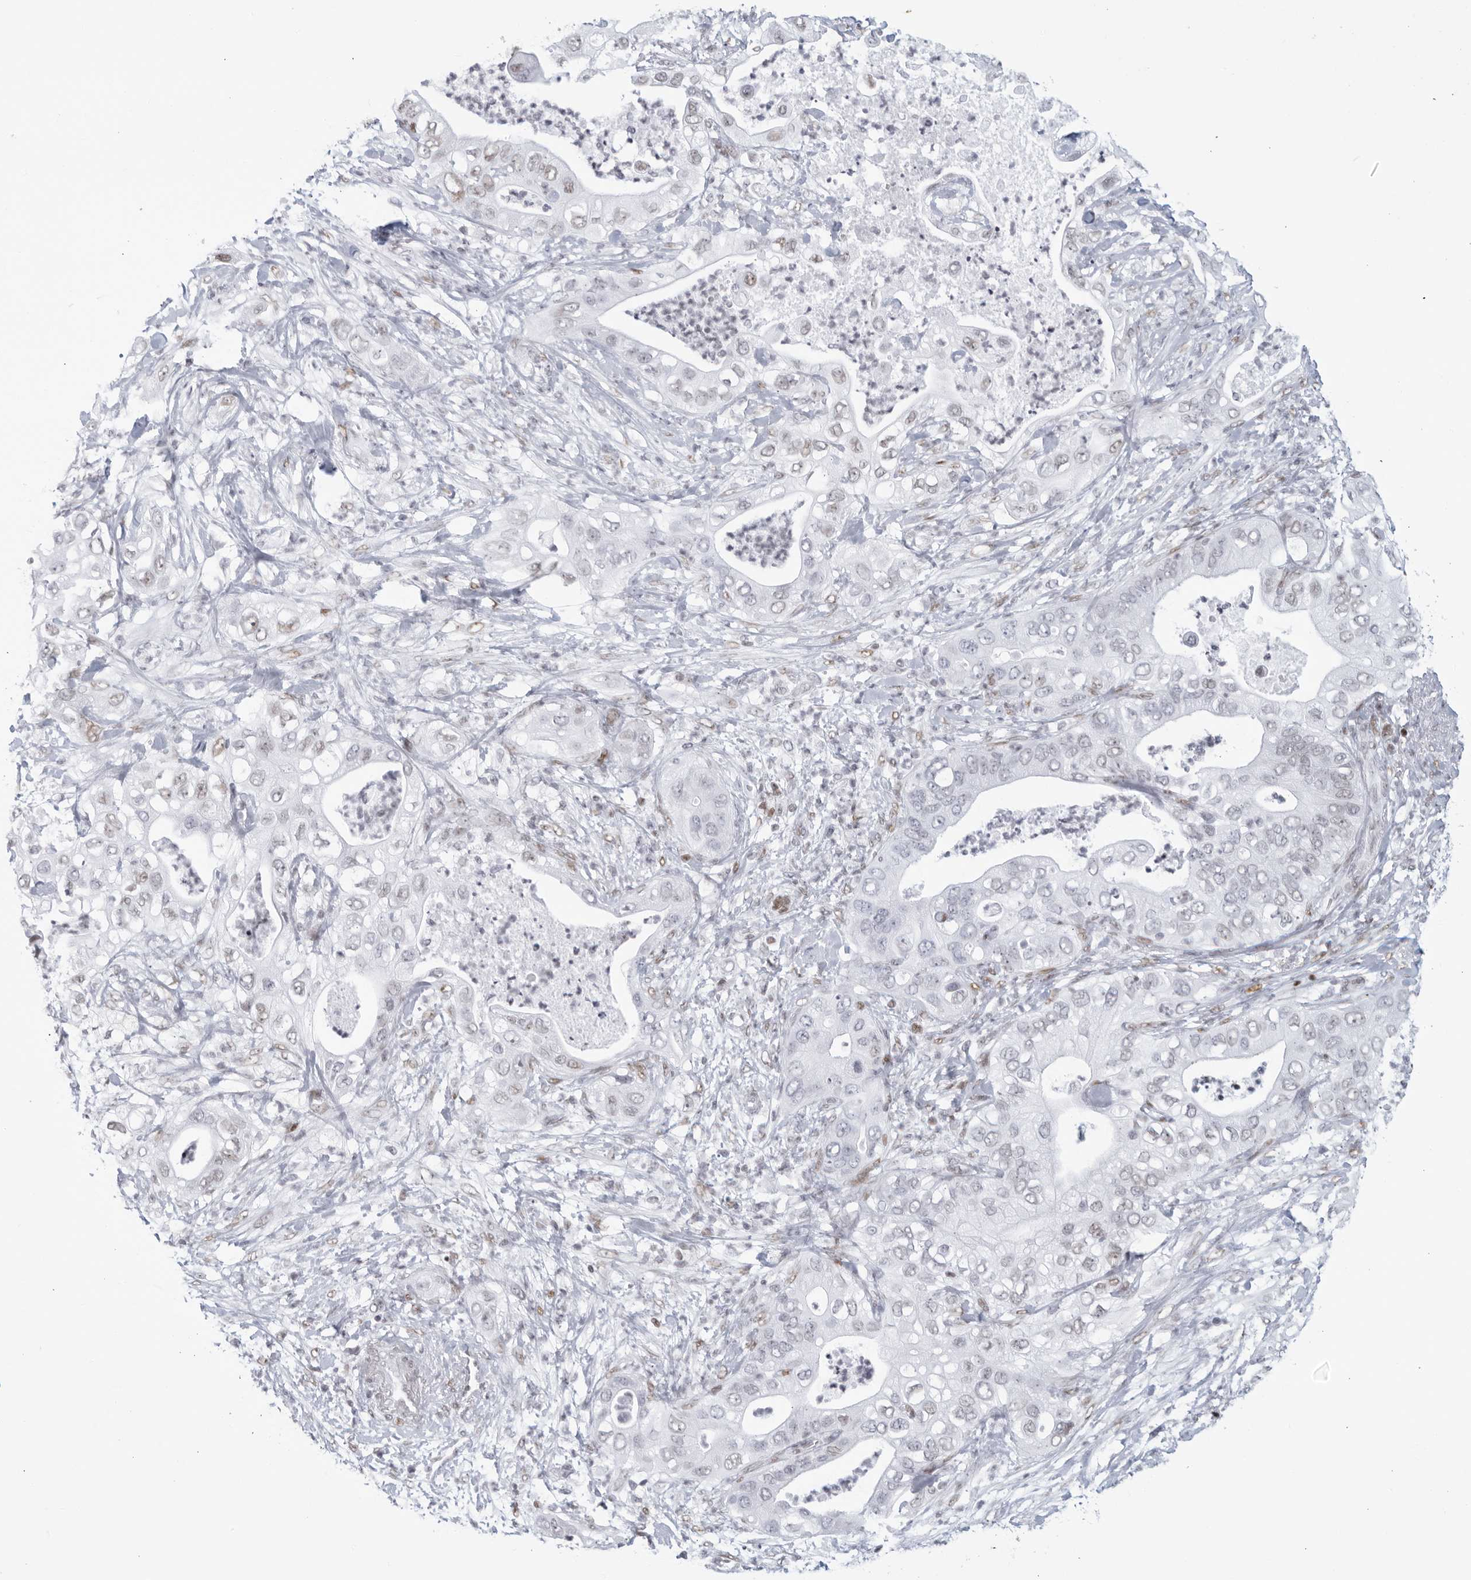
{"staining": {"intensity": "weak", "quantity": "<25%", "location": "nuclear"}, "tissue": "pancreatic cancer", "cell_type": "Tumor cells", "image_type": "cancer", "snomed": [{"axis": "morphology", "description": "Adenocarcinoma, NOS"}, {"axis": "topography", "description": "Pancreas"}], "caption": "Immunohistochemistry of human adenocarcinoma (pancreatic) demonstrates no positivity in tumor cells.", "gene": "HP1BP3", "patient": {"sex": "female", "age": 78}}